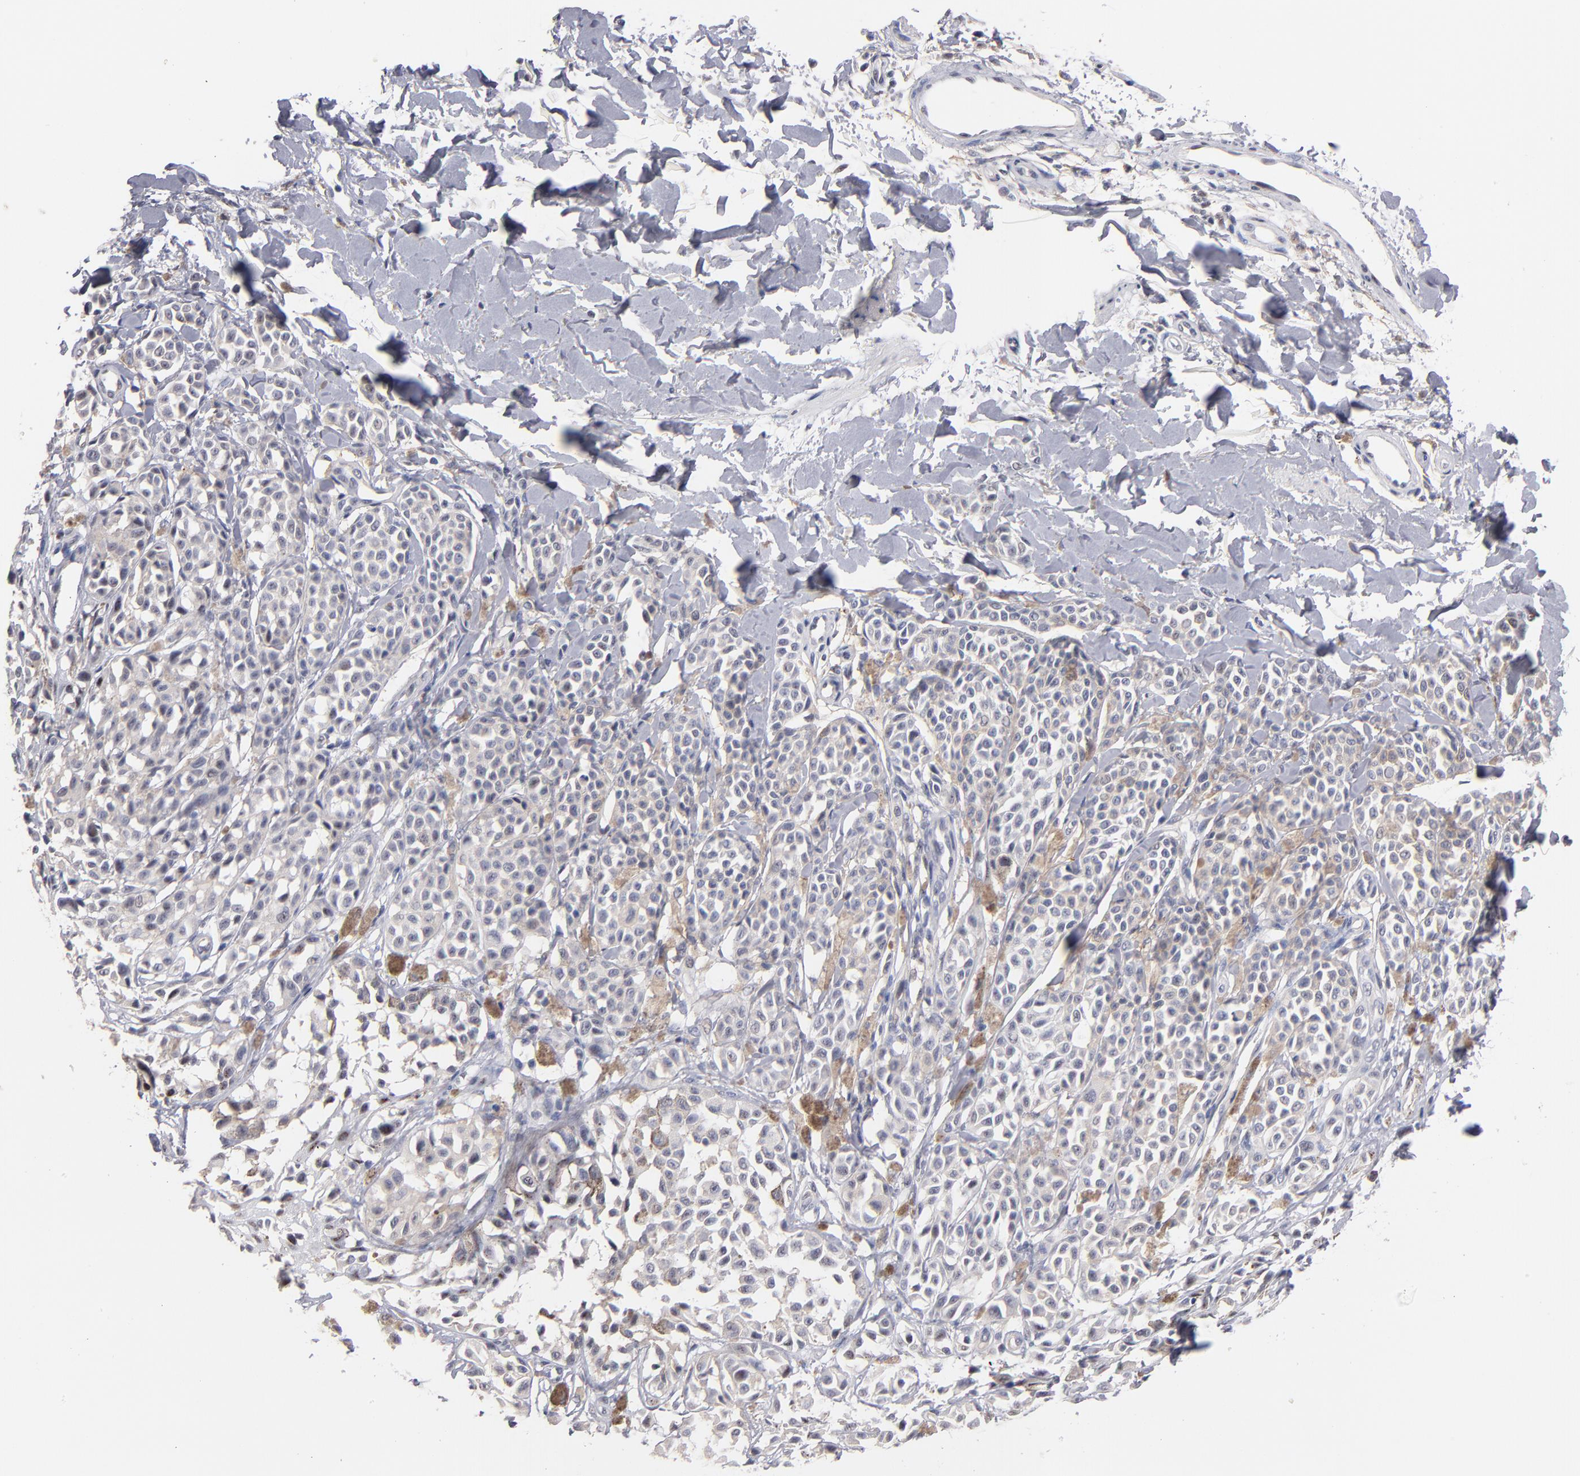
{"staining": {"intensity": "weak", "quantity": "25%-75%", "location": "cytoplasmic/membranous"}, "tissue": "melanoma", "cell_type": "Tumor cells", "image_type": "cancer", "snomed": [{"axis": "morphology", "description": "Malignant melanoma, NOS"}, {"axis": "topography", "description": "Skin"}], "caption": "The micrograph demonstrates staining of melanoma, revealing weak cytoplasmic/membranous protein staining (brown color) within tumor cells. (Stains: DAB (3,3'-diaminobenzidine) in brown, nuclei in blue, Microscopy: brightfield microscopy at high magnification).", "gene": "RAF1", "patient": {"sex": "female", "age": 38}}